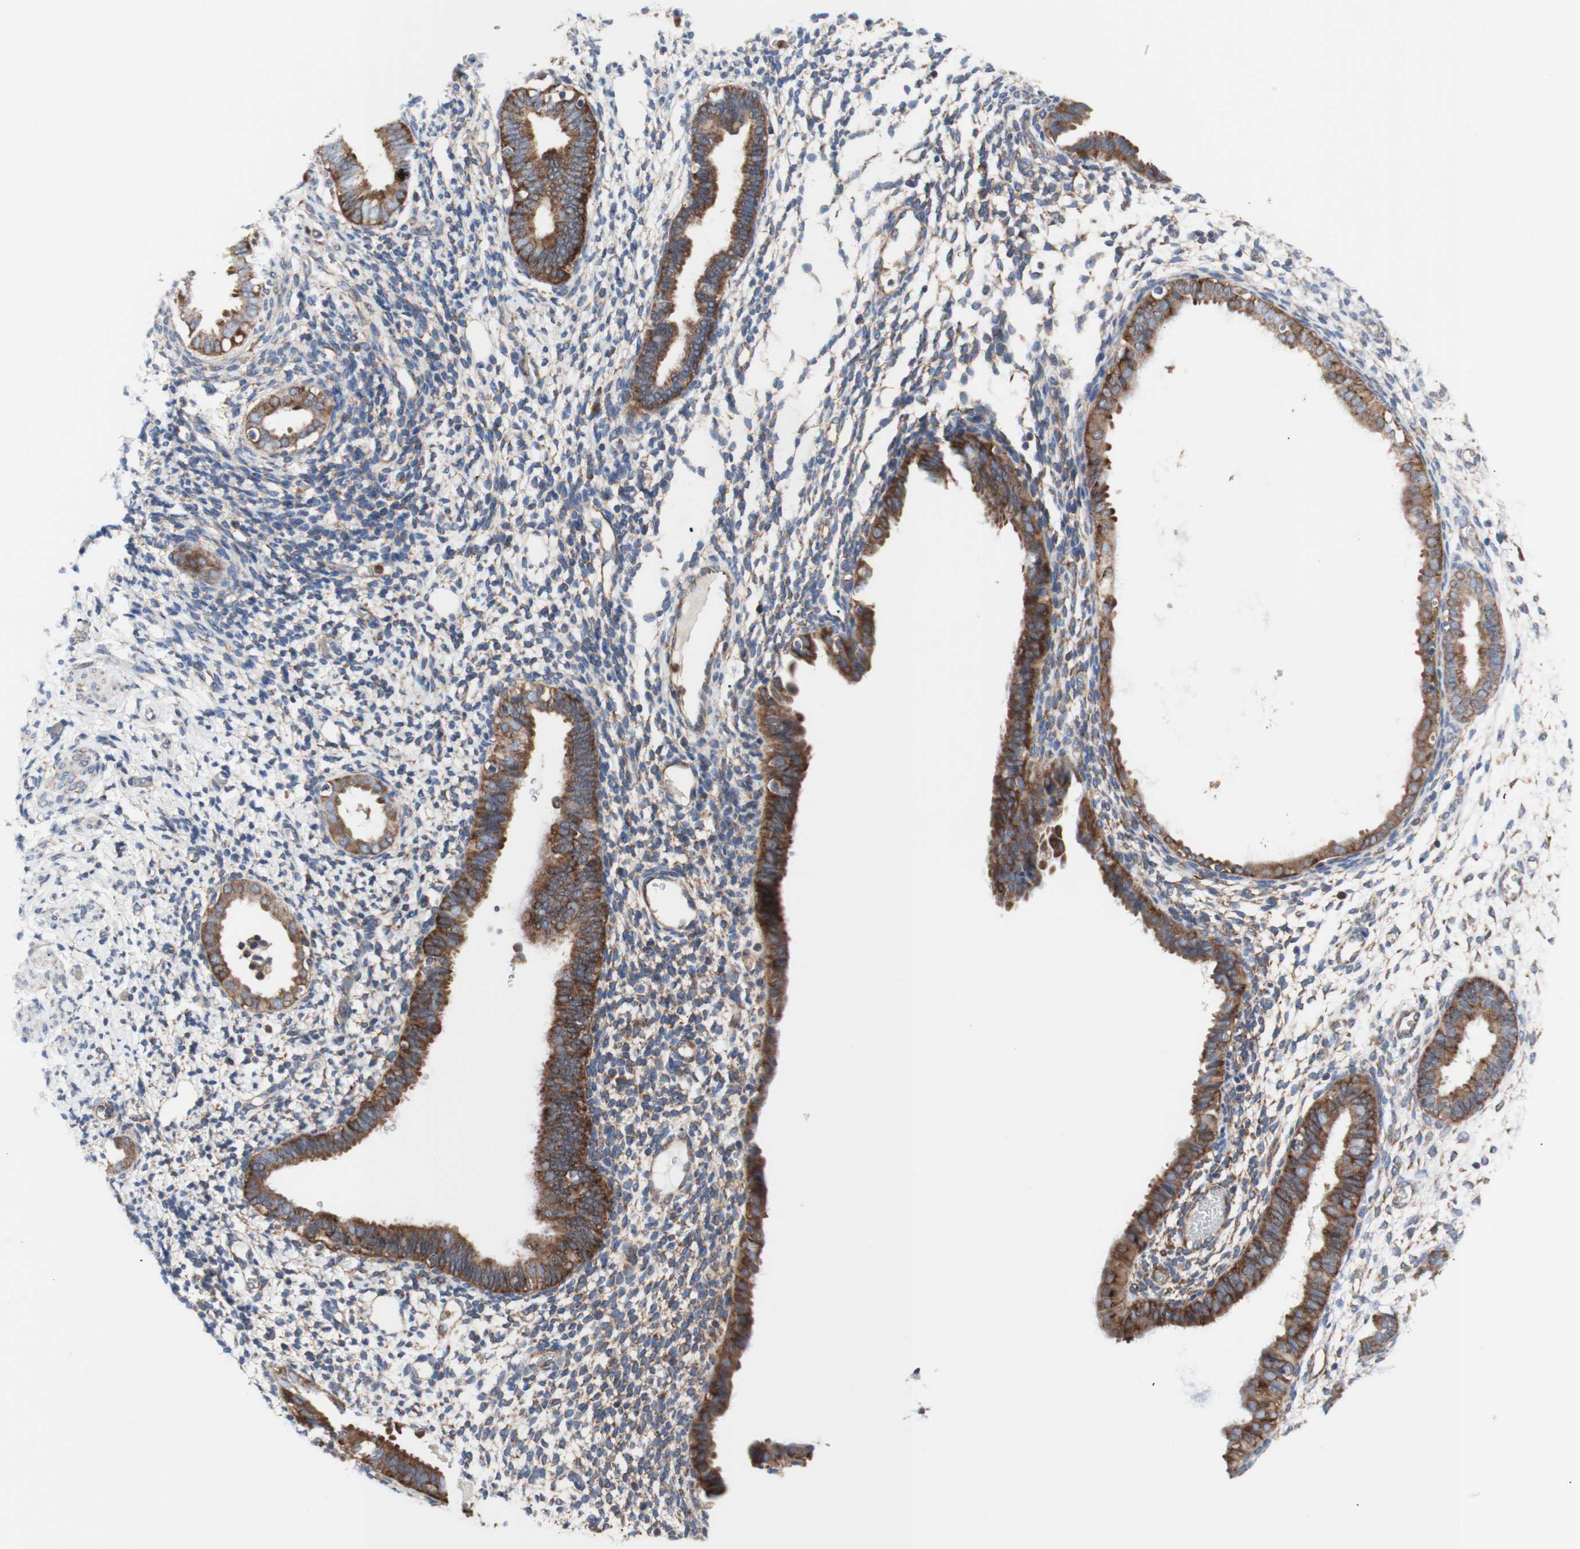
{"staining": {"intensity": "negative", "quantity": "none", "location": "none"}, "tissue": "endometrium", "cell_type": "Cells in endometrial stroma", "image_type": "normal", "snomed": [{"axis": "morphology", "description": "Normal tissue, NOS"}, {"axis": "topography", "description": "Endometrium"}], "caption": "A high-resolution micrograph shows immunohistochemistry (IHC) staining of unremarkable endometrium, which displays no significant positivity in cells in endometrial stroma.", "gene": "FMR1", "patient": {"sex": "female", "age": 61}}